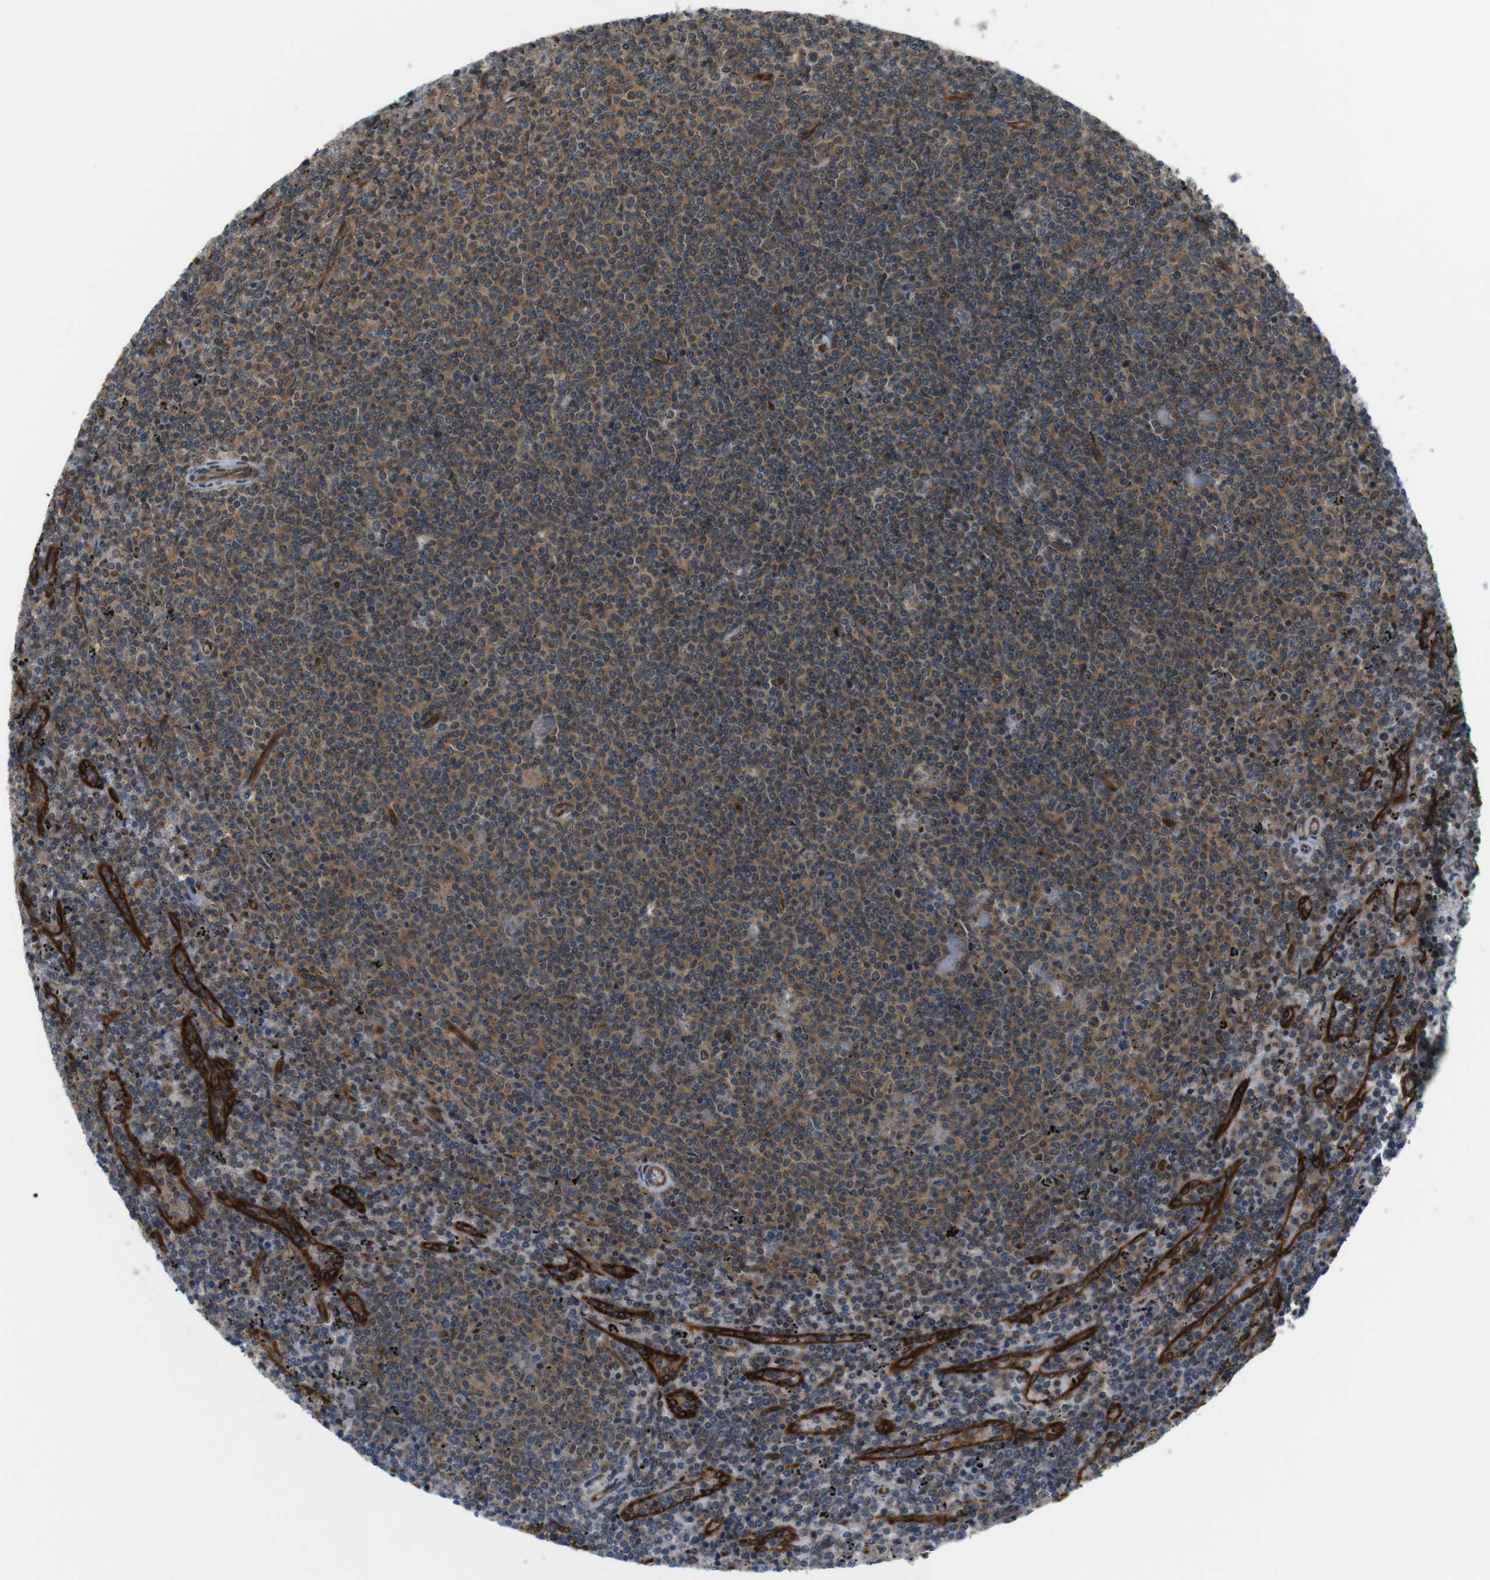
{"staining": {"intensity": "weak", "quantity": ">75%", "location": "cytoplasmic/membranous"}, "tissue": "lymphoma", "cell_type": "Tumor cells", "image_type": "cancer", "snomed": [{"axis": "morphology", "description": "Malignant lymphoma, non-Hodgkin's type, Low grade"}, {"axis": "topography", "description": "Spleen"}], "caption": "Immunohistochemistry histopathology image of human lymphoma stained for a protein (brown), which displays low levels of weak cytoplasmic/membranous expression in about >75% of tumor cells.", "gene": "TSC1", "patient": {"sex": "female", "age": 50}}